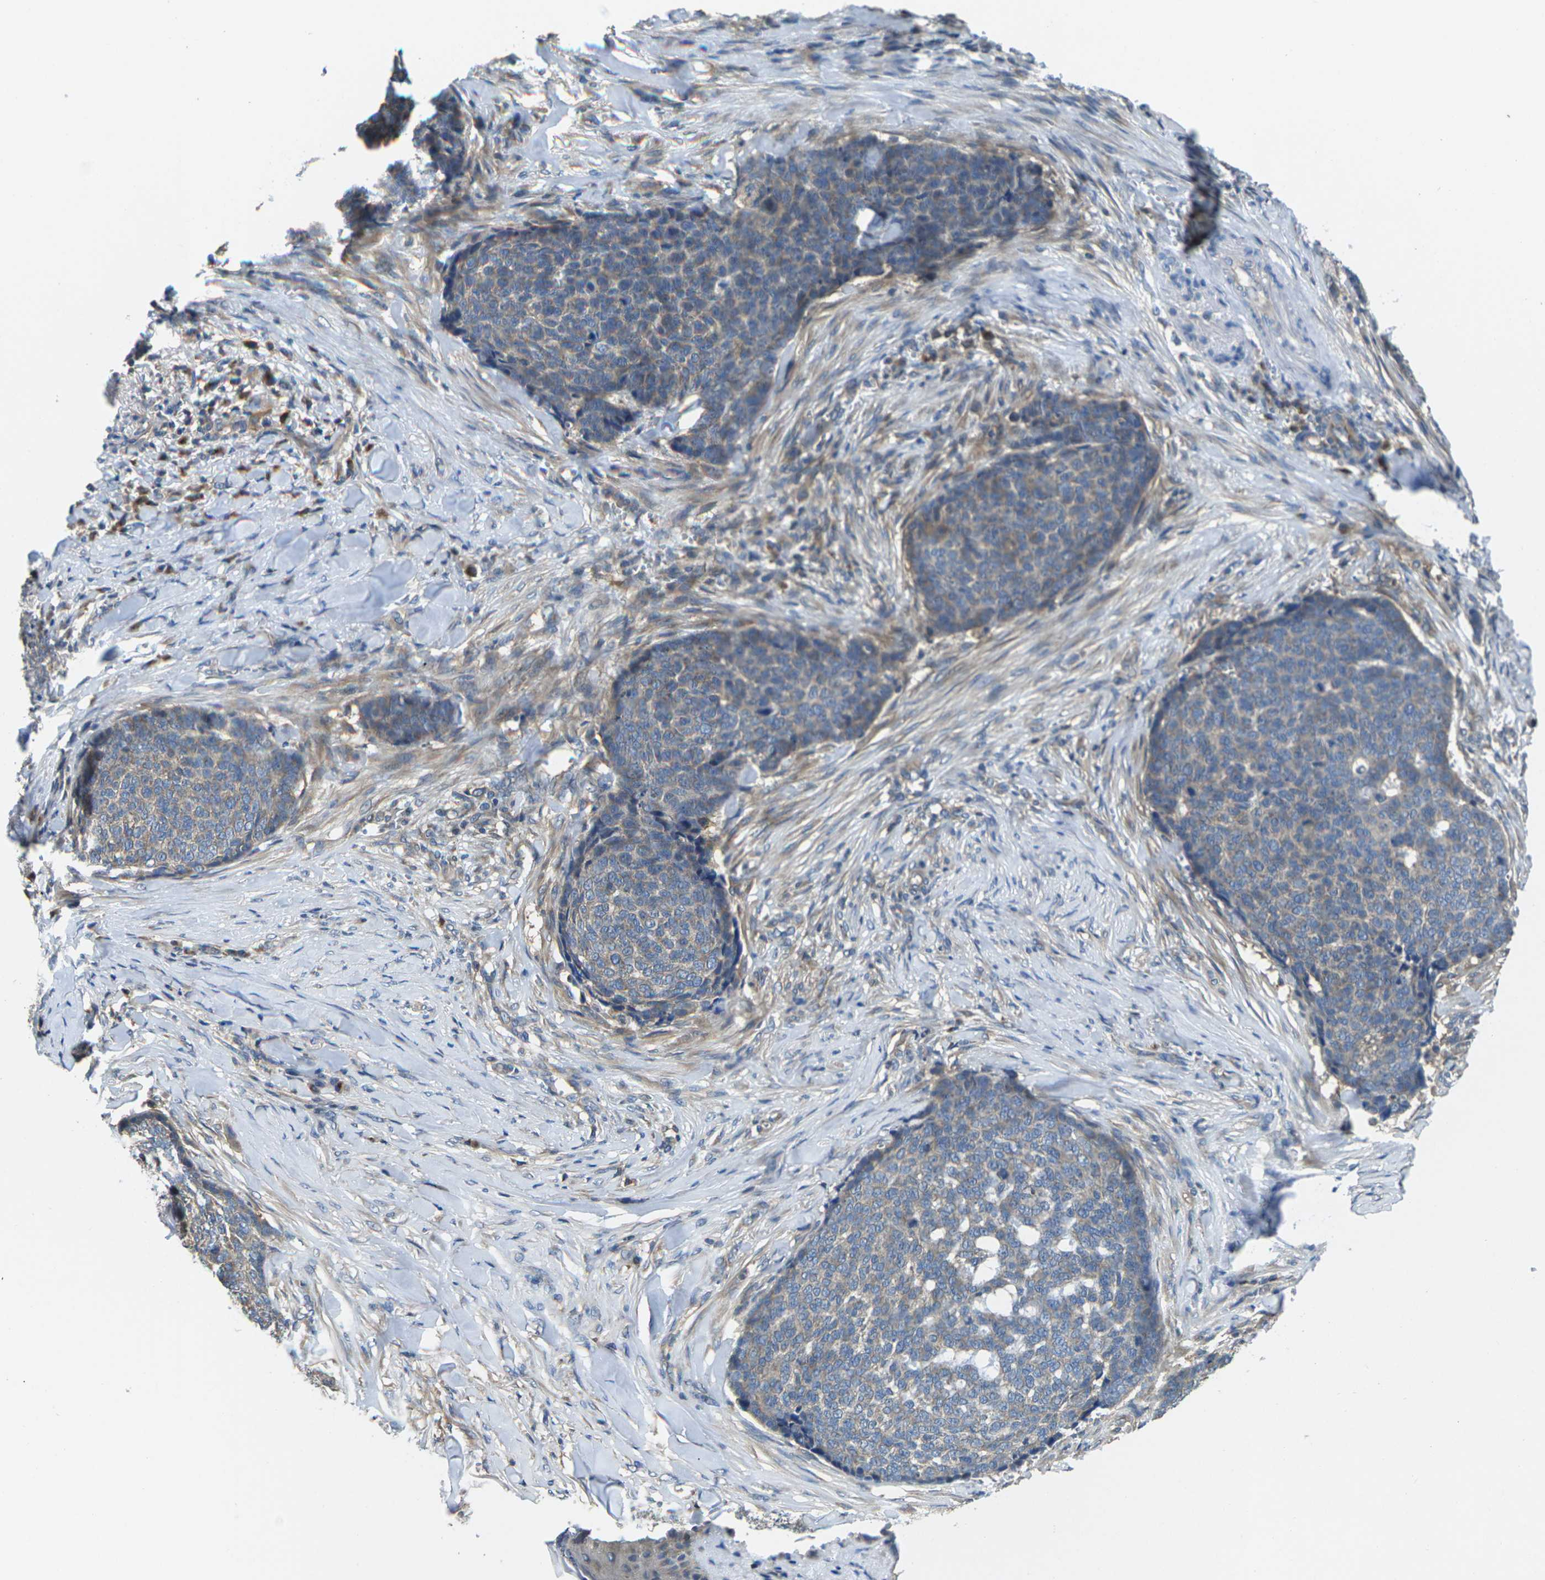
{"staining": {"intensity": "weak", "quantity": "25%-75%", "location": "cytoplasmic/membranous"}, "tissue": "skin cancer", "cell_type": "Tumor cells", "image_type": "cancer", "snomed": [{"axis": "morphology", "description": "Basal cell carcinoma"}, {"axis": "topography", "description": "Skin"}], "caption": "Immunohistochemical staining of human skin basal cell carcinoma displays weak cytoplasmic/membranous protein positivity in approximately 25%-75% of tumor cells.", "gene": "TMCC2", "patient": {"sex": "male", "age": 84}}